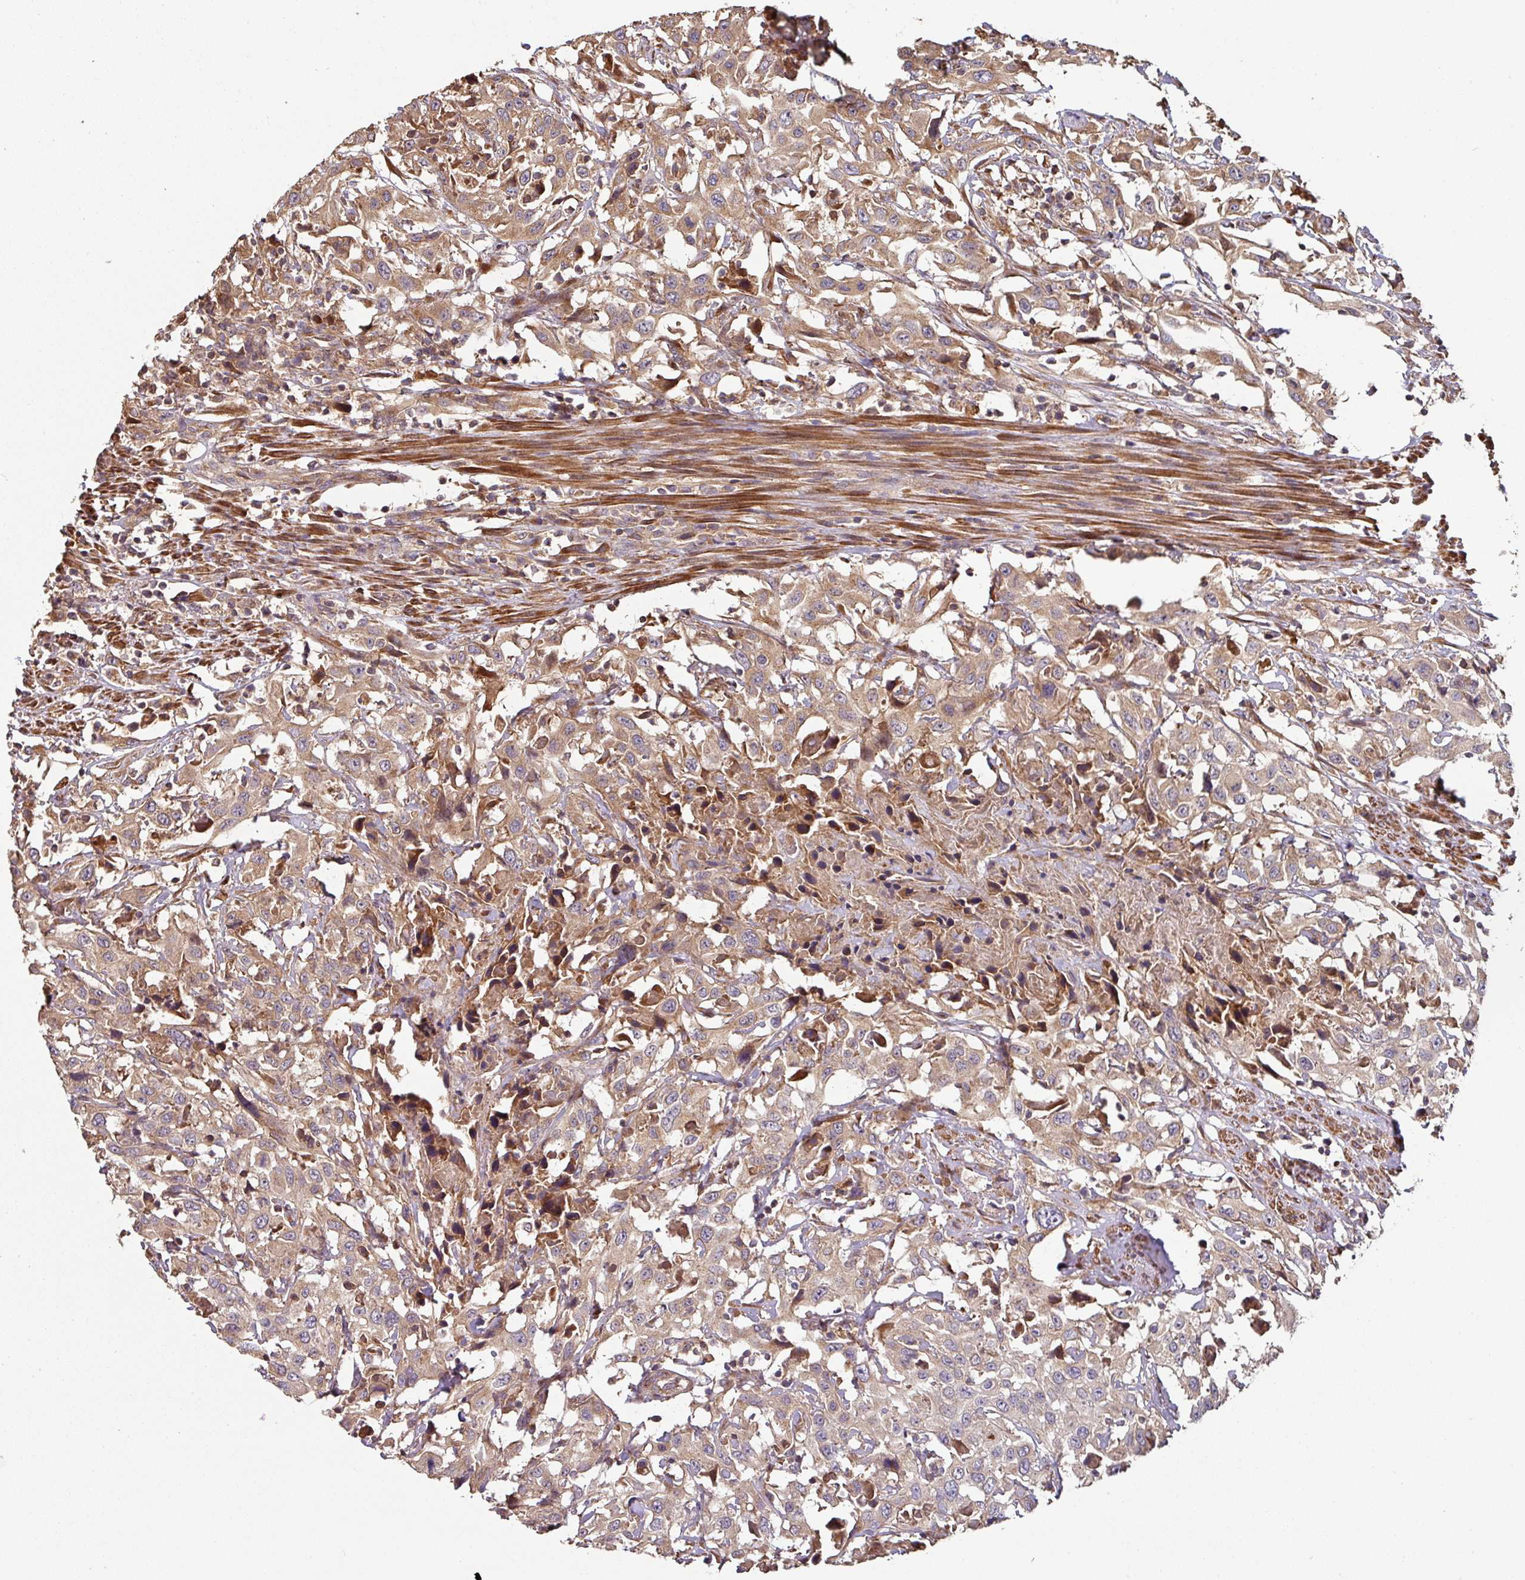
{"staining": {"intensity": "moderate", "quantity": ">75%", "location": "cytoplasmic/membranous"}, "tissue": "urothelial cancer", "cell_type": "Tumor cells", "image_type": "cancer", "snomed": [{"axis": "morphology", "description": "Urothelial carcinoma, High grade"}, {"axis": "topography", "description": "Urinary bladder"}], "caption": "A brown stain shows moderate cytoplasmic/membranous positivity of a protein in high-grade urothelial carcinoma tumor cells. The staining is performed using DAB (3,3'-diaminobenzidine) brown chromogen to label protein expression. The nuclei are counter-stained blue using hematoxylin.", "gene": "SIK1", "patient": {"sex": "male", "age": 61}}